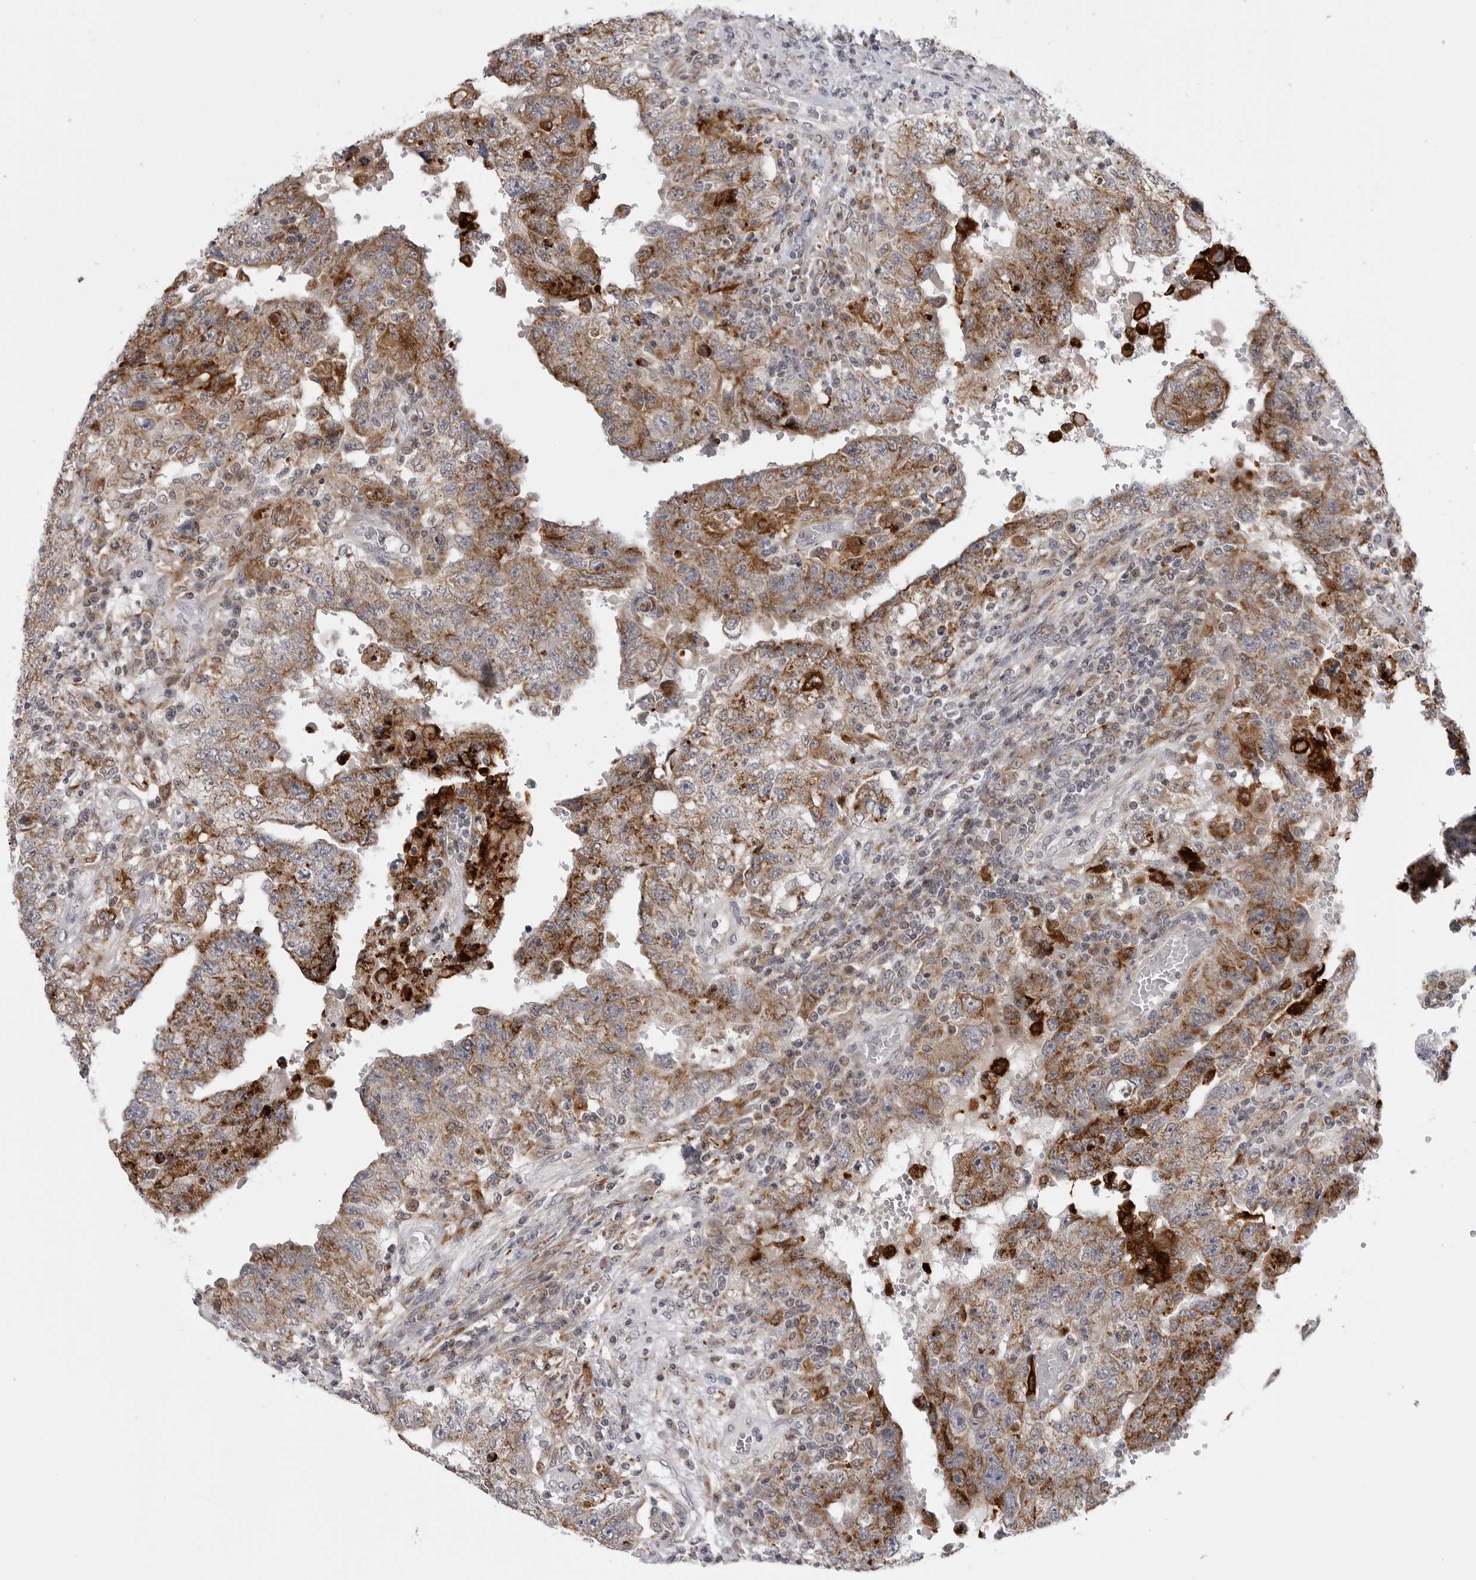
{"staining": {"intensity": "moderate", "quantity": ">75%", "location": "cytoplasmic/membranous"}, "tissue": "testis cancer", "cell_type": "Tumor cells", "image_type": "cancer", "snomed": [{"axis": "morphology", "description": "Carcinoma, Embryonal, NOS"}, {"axis": "topography", "description": "Testis"}], "caption": "Immunohistochemistry micrograph of testis embryonal carcinoma stained for a protein (brown), which exhibits medium levels of moderate cytoplasmic/membranous positivity in approximately >75% of tumor cells.", "gene": "CDK20", "patient": {"sex": "male", "age": 26}}